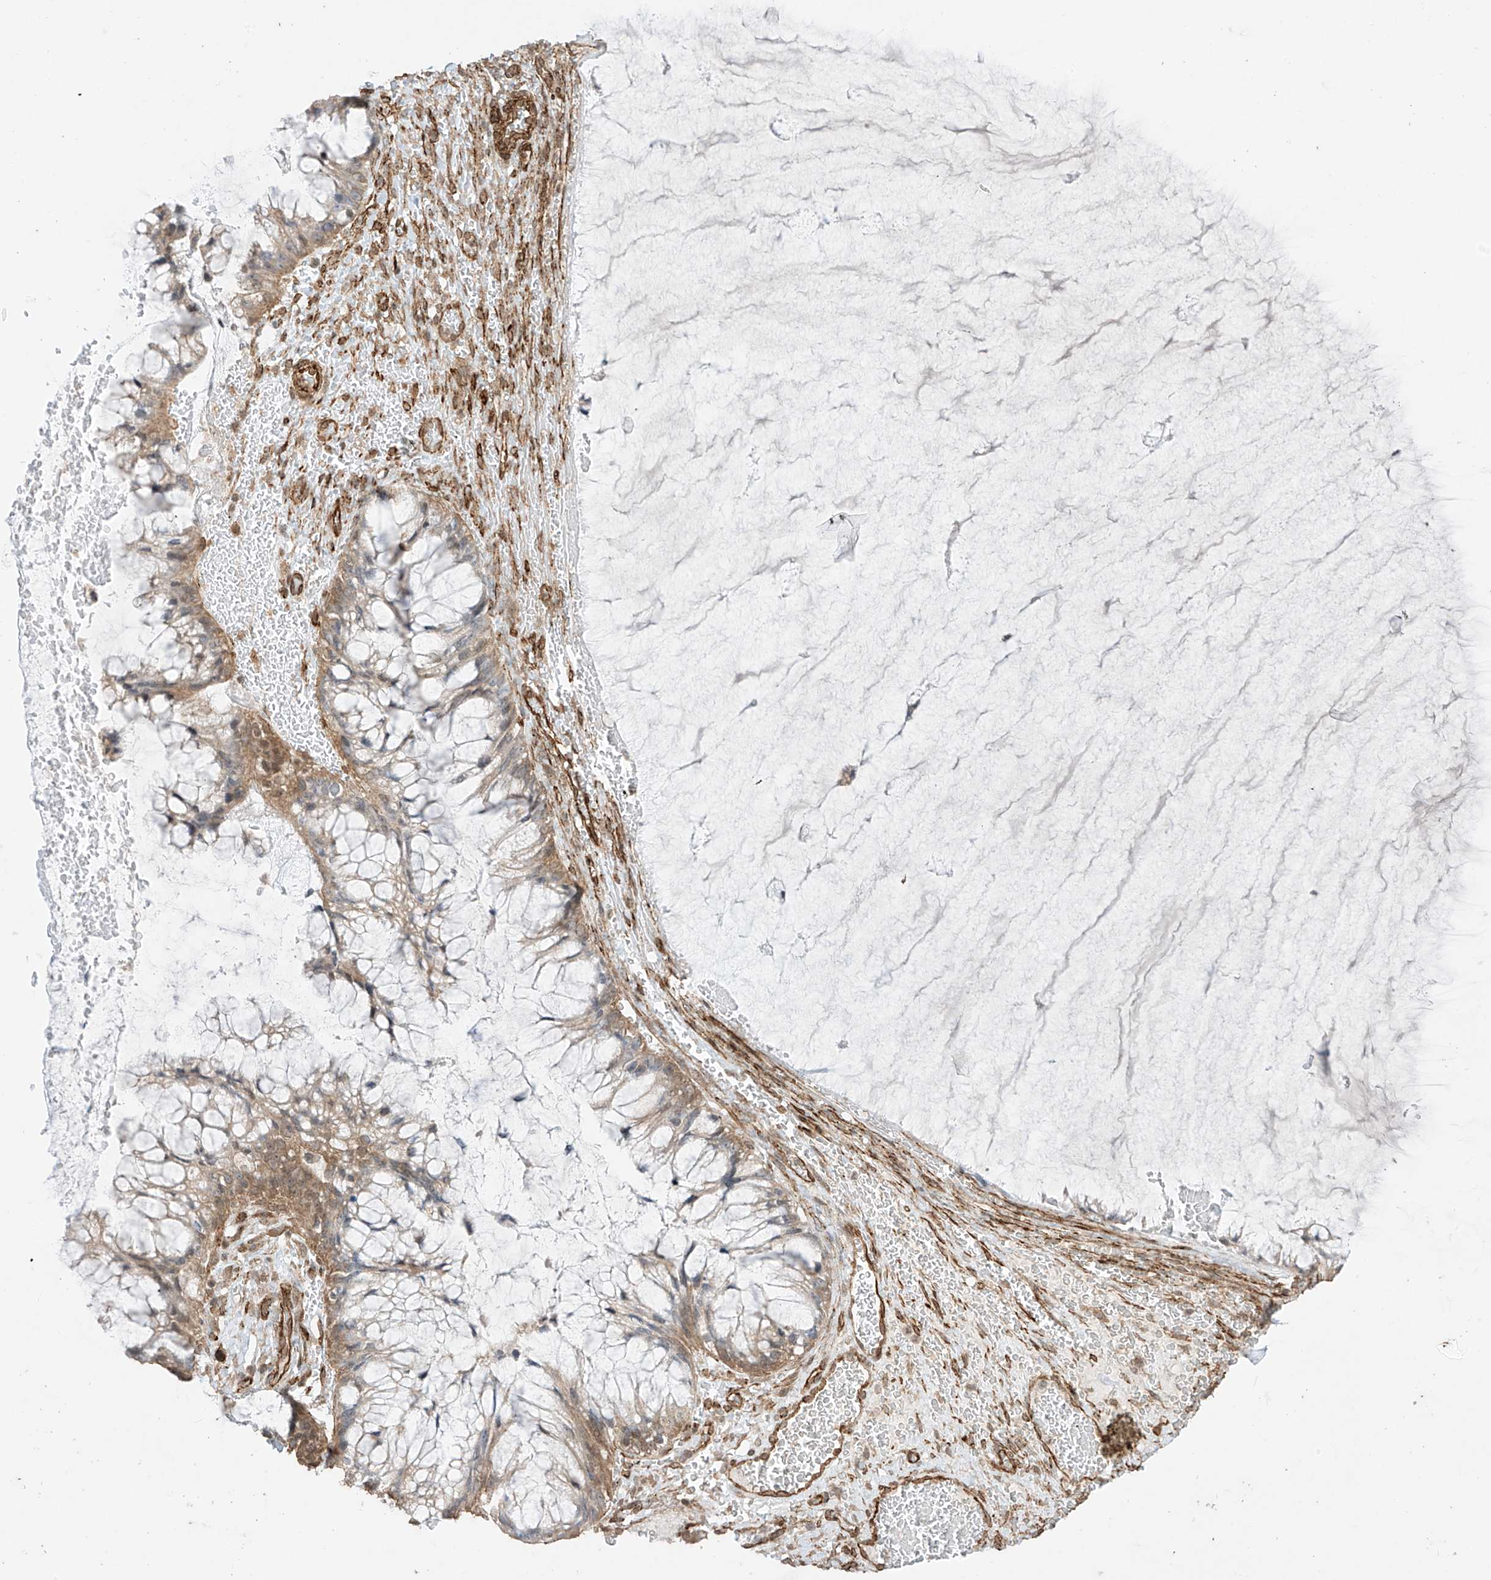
{"staining": {"intensity": "moderate", "quantity": "25%-75%", "location": "cytoplasmic/membranous"}, "tissue": "ovarian cancer", "cell_type": "Tumor cells", "image_type": "cancer", "snomed": [{"axis": "morphology", "description": "Cystadenocarcinoma, mucinous, NOS"}, {"axis": "topography", "description": "Ovary"}], "caption": "A micrograph of ovarian mucinous cystadenocarcinoma stained for a protein displays moderate cytoplasmic/membranous brown staining in tumor cells.", "gene": "TTLL5", "patient": {"sex": "female", "age": 37}}